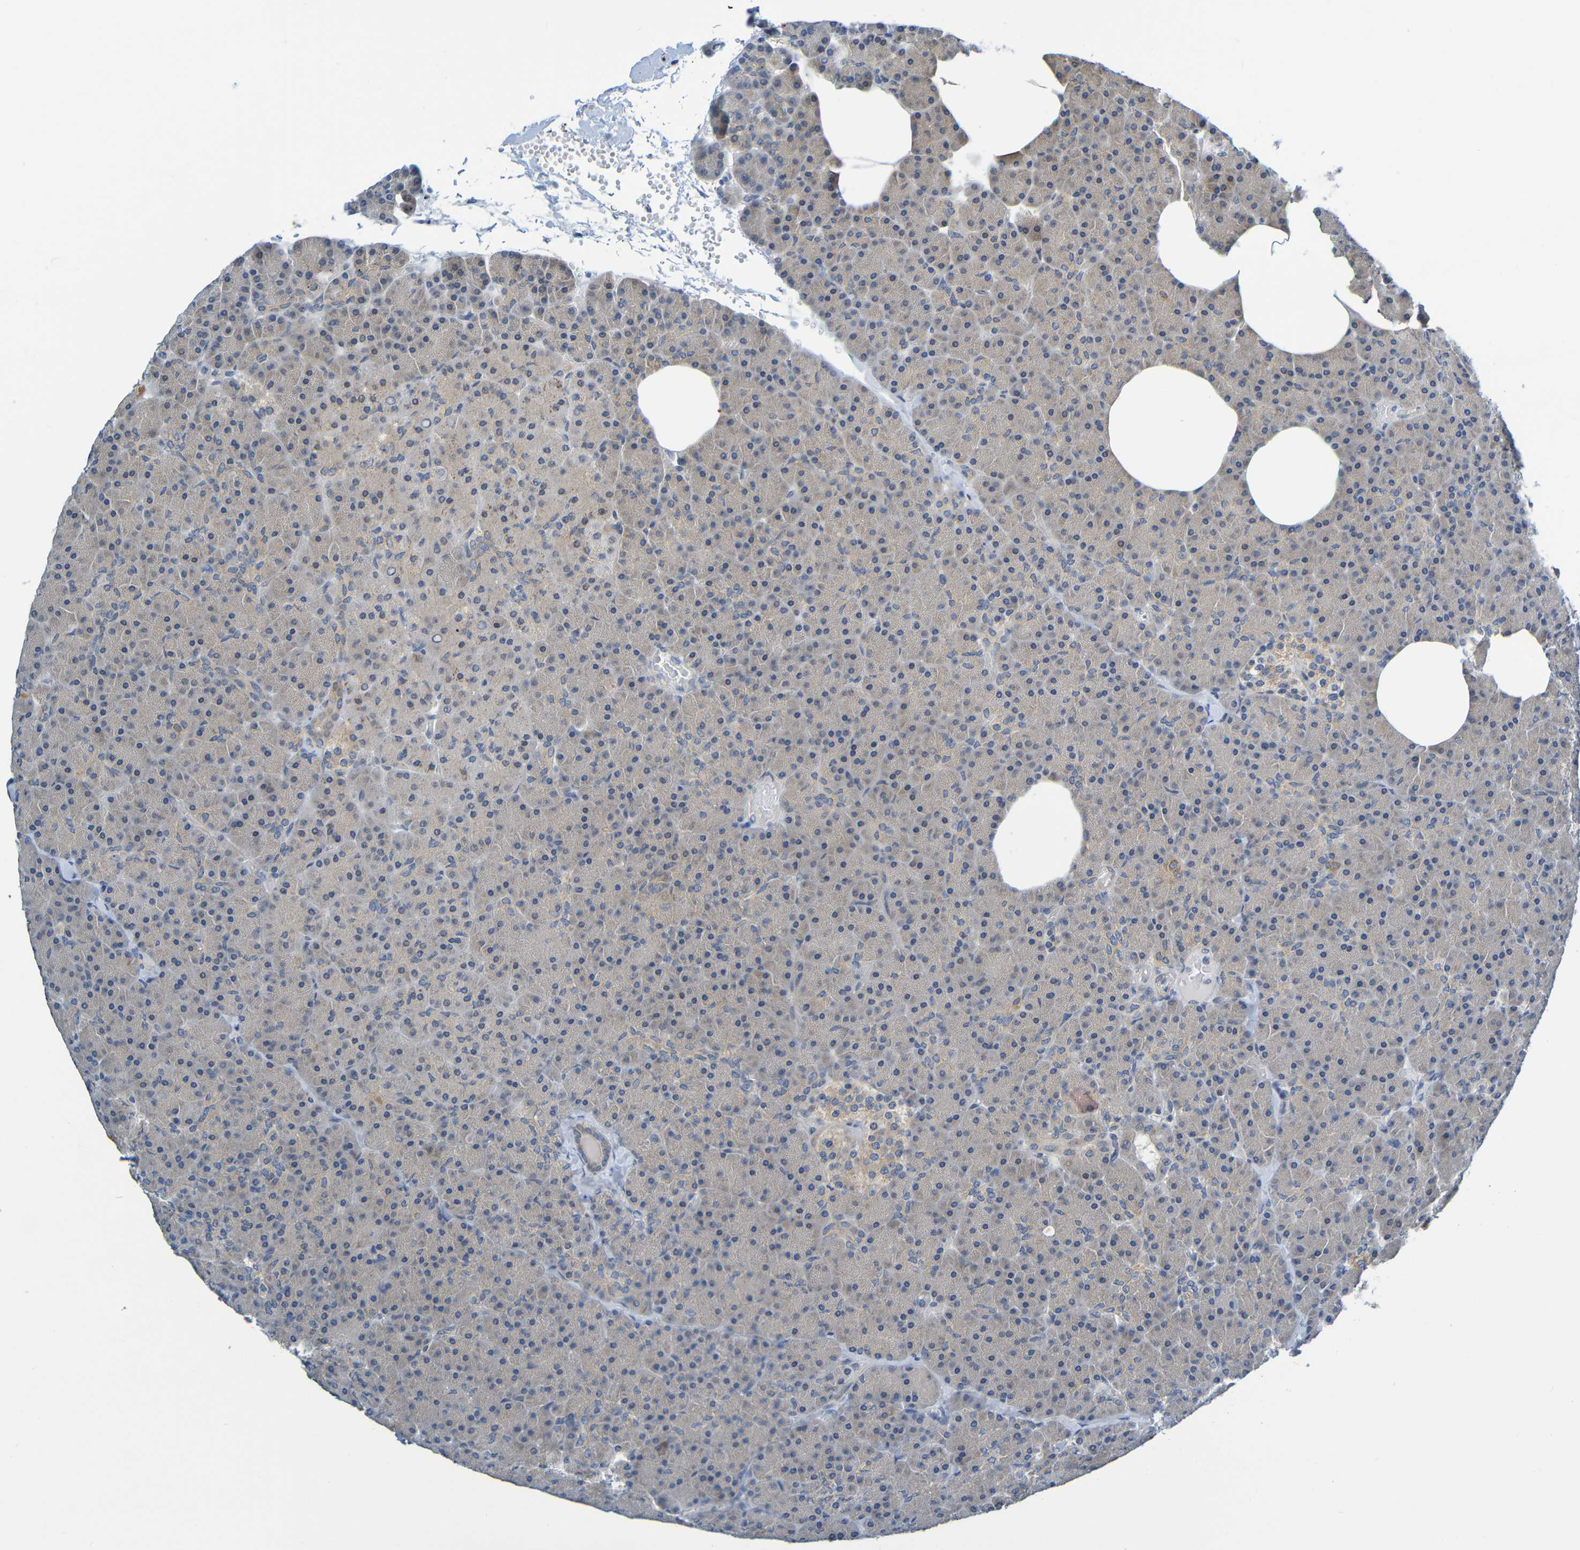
{"staining": {"intensity": "weak", "quantity": "<25%", "location": "cytoplasmic/membranous"}, "tissue": "pancreas", "cell_type": "Exocrine glandular cells", "image_type": "normal", "snomed": [{"axis": "morphology", "description": "Normal tissue, NOS"}, {"axis": "topography", "description": "Pancreas"}], "caption": "Immunohistochemistry (IHC) photomicrograph of unremarkable pancreas: pancreas stained with DAB shows no significant protein positivity in exocrine glandular cells.", "gene": "CYP4F2", "patient": {"sex": "female", "age": 35}}